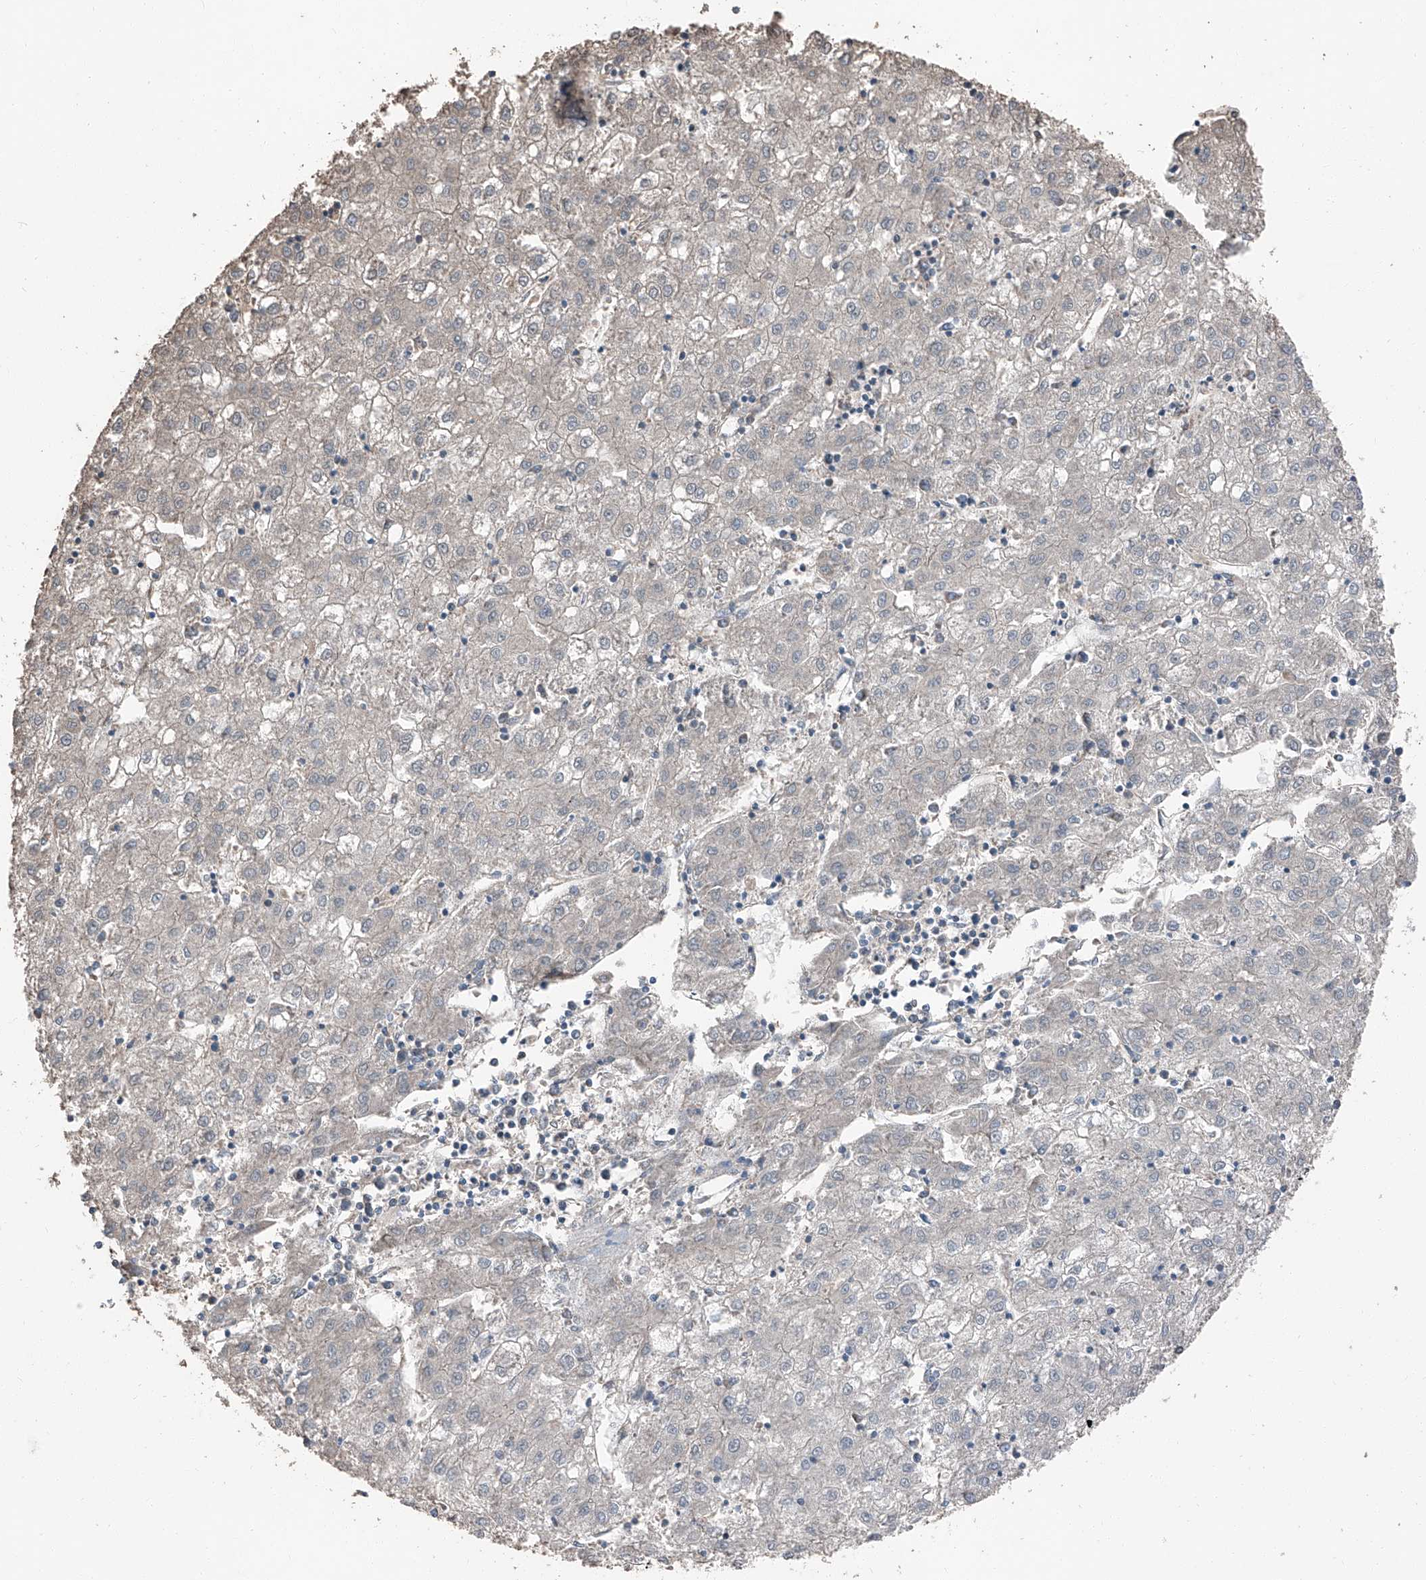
{"staining": {"intensity": "negative", "quantity": "none", "location": "none"}, "tissue": "liver cancer", "cell_type": "Tumor cells", "image_type": "cancer", "snomed": [{"axis": "morphology", "description": "Carcinoma, Hepatocellular, NOS"}, {"axis": "topography", "description": "Liver"}], "caption": "This is an IHC image of human hepatocellular carcinoma (liver). There is no expression in tumor cells.", "gene": "MAMLD1", "patient": {"sex": "male", "age": 72}}